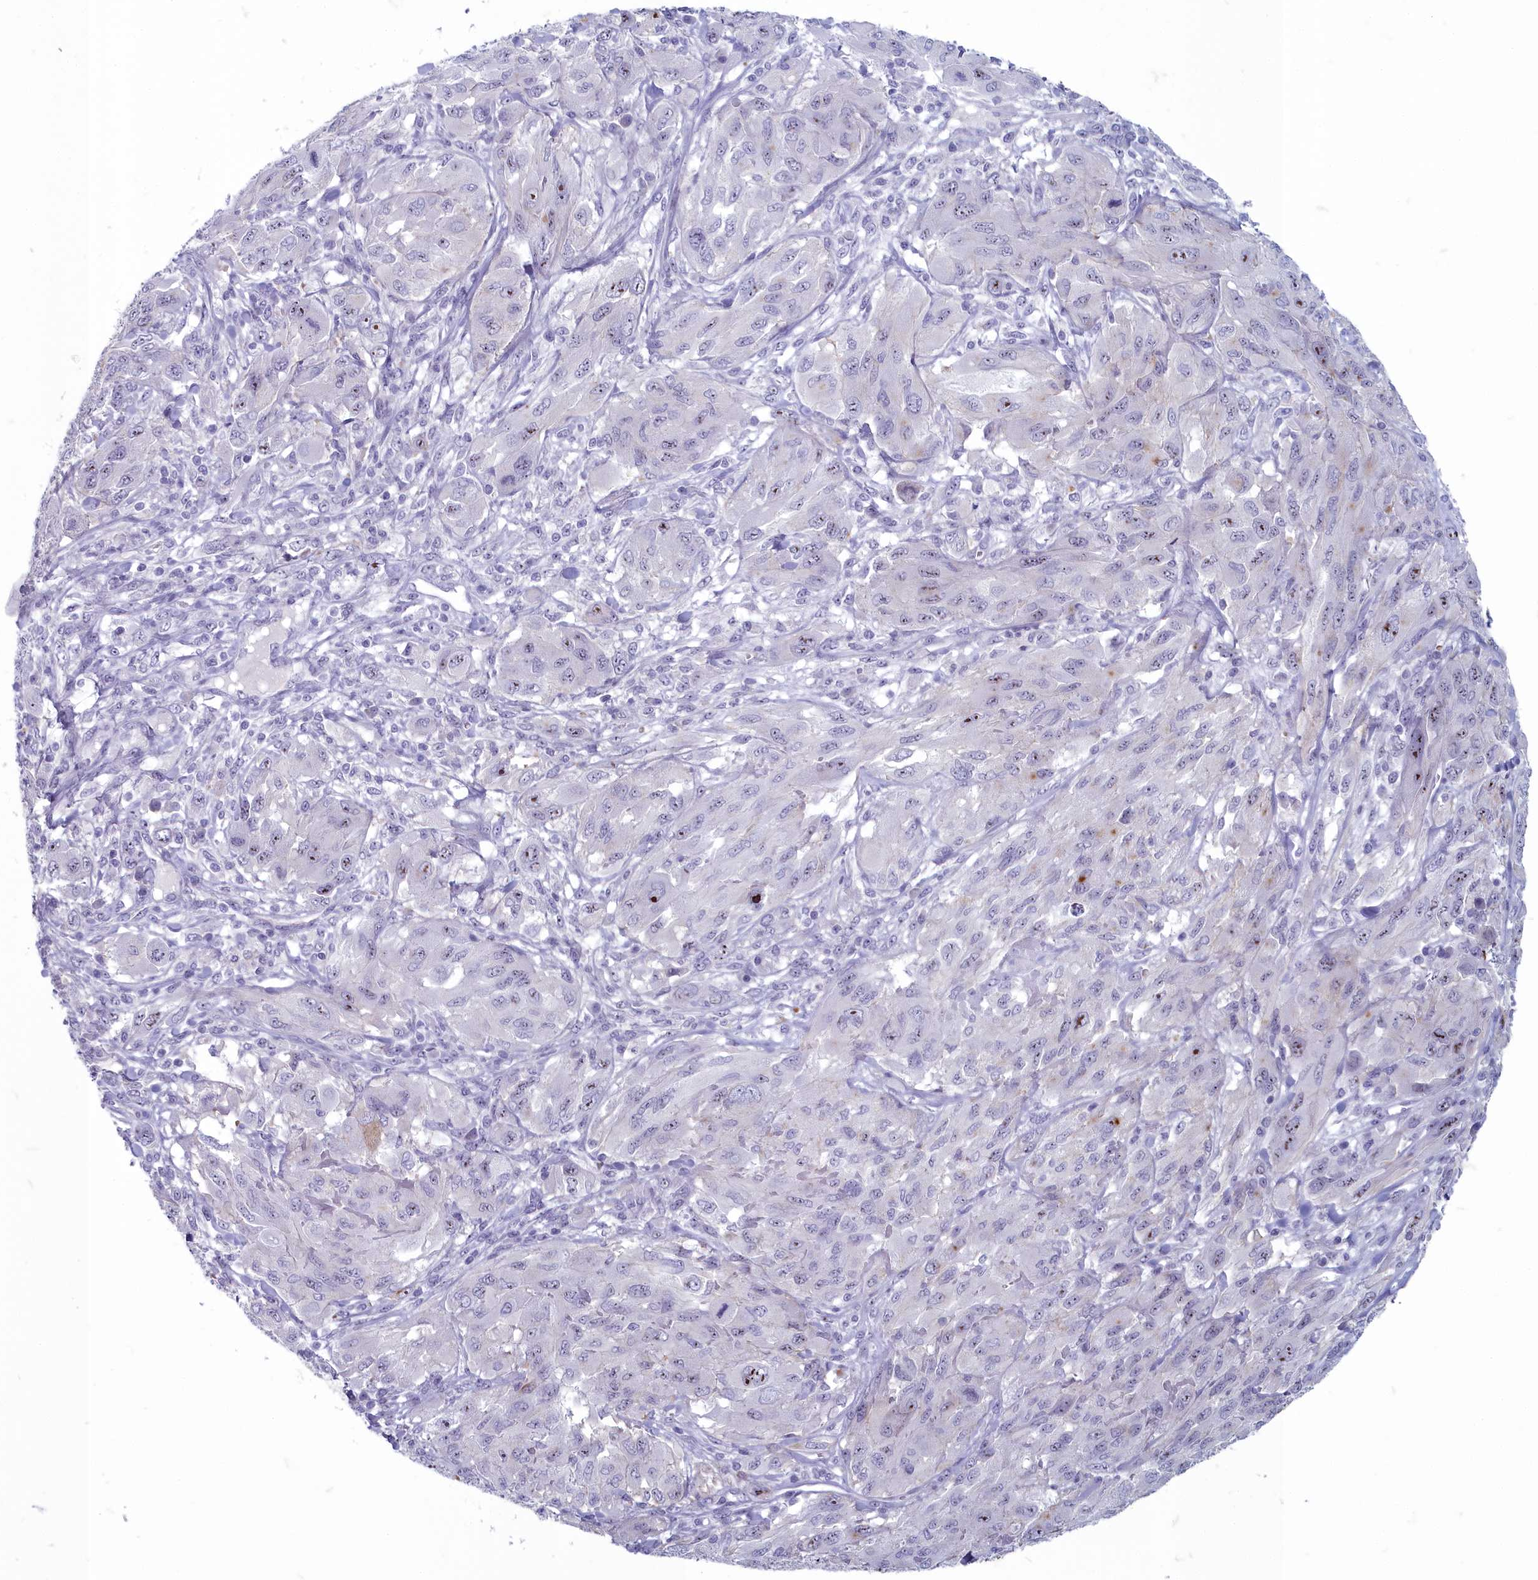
{"staining": {"intensity": "moderate", "quantity": "<25%", "location": "nuclear"}, "tissue": "melanoma", "cell_type": "Tumor cells", "image_type": "cancer", "snomed": [{"axis": "morphology", "description": "Malignant melanoma, NOS"}, {"axis": "topography", "description": "Skin"}], "caption": "Immunohistochemistry (IHC) histopathology image of neoplastic tissue: human malignant melanoma stained using immunohistochemistry (IHC) demonstrates low levels of moderate protein expression localized specifically in the nuclear of tumor cells, appearing as a nuclear brown color.", "gene": "INSYN2A", "patient": {"sex": "female", "age": 91}}